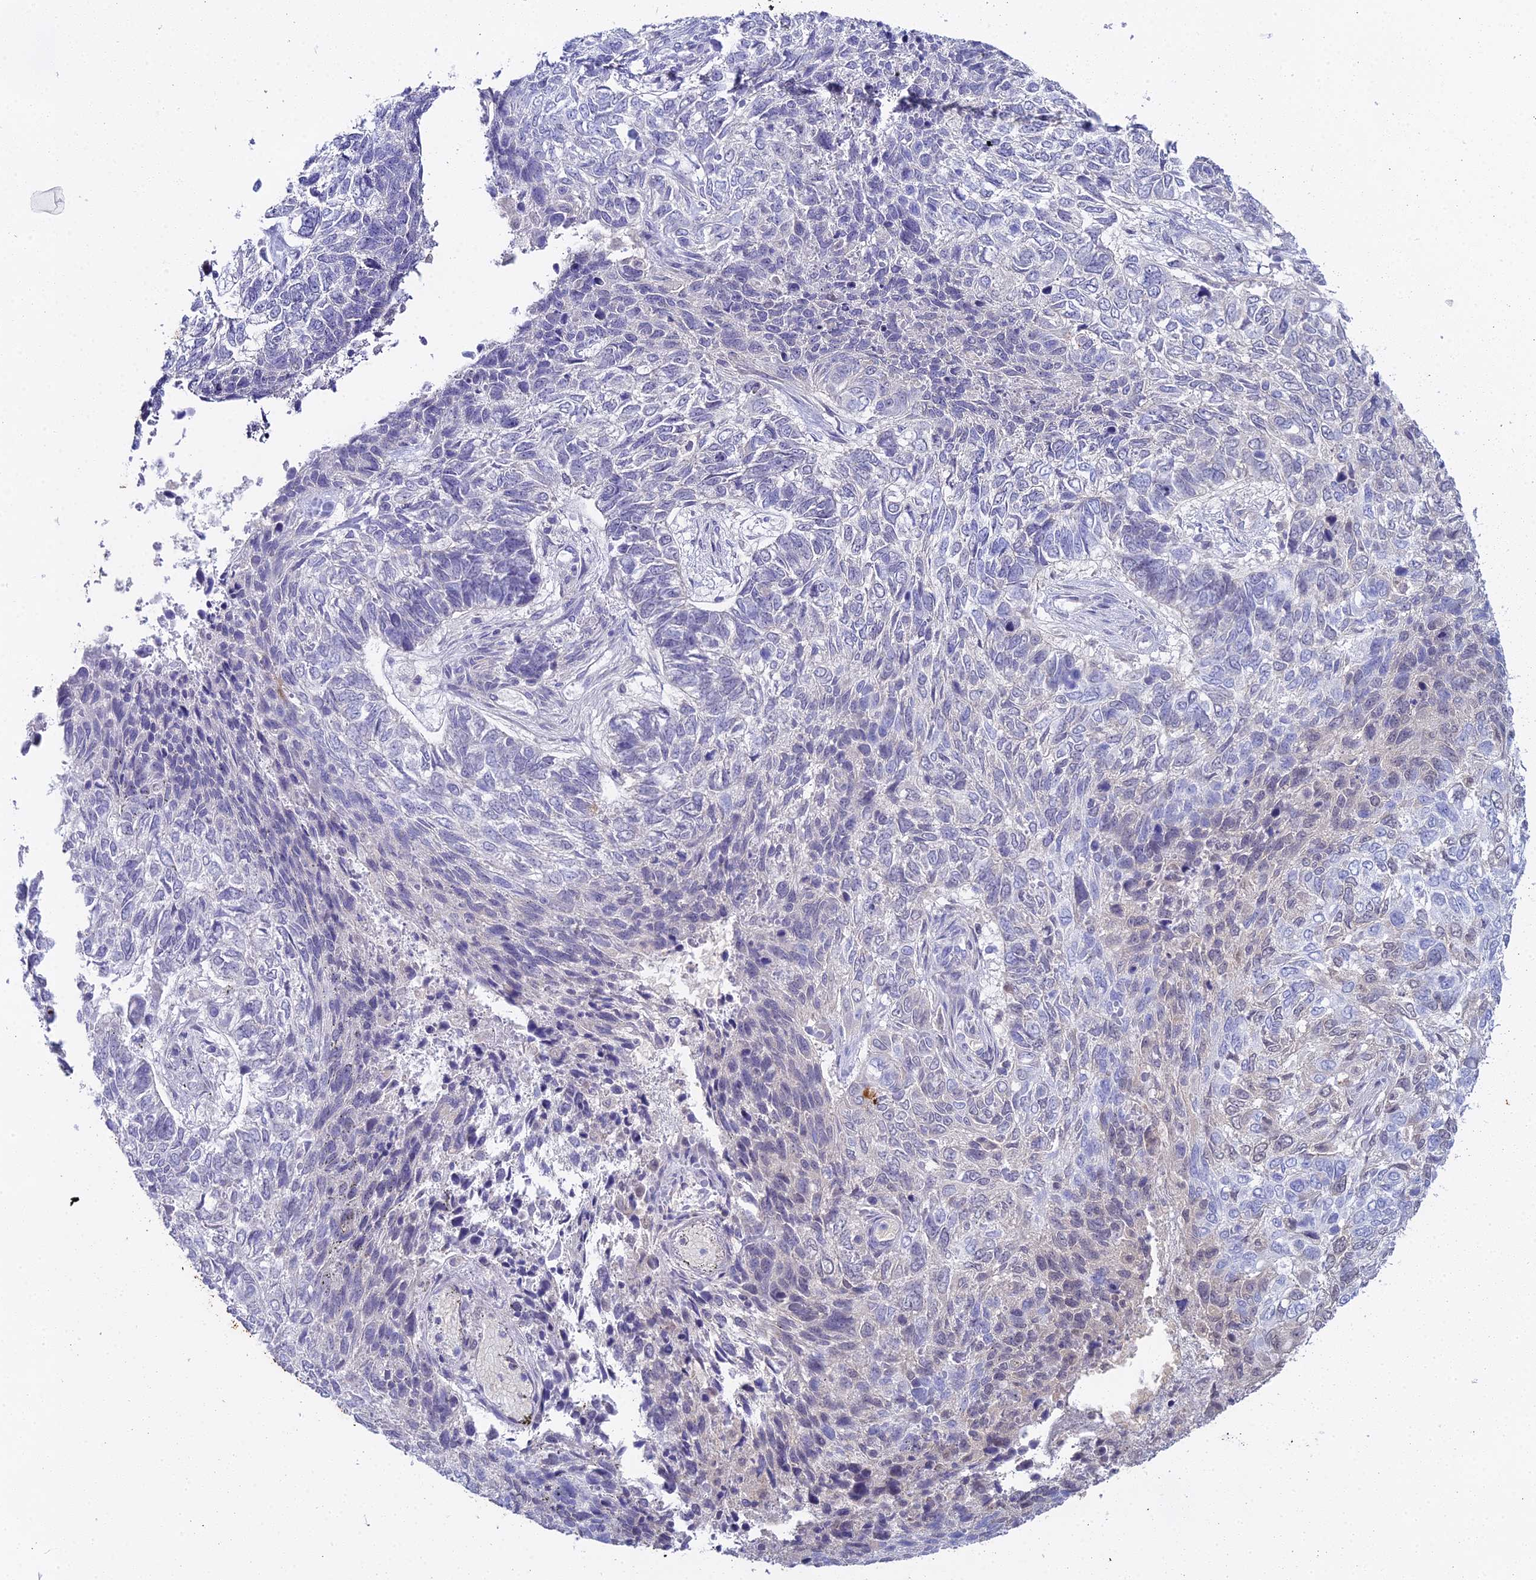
{"staining": {"intensity": "negative", "quantity": "none", "location": "none"}, "tissue": "skin cancer", "cell_type": "Tumor cells", "image_type": "cancer", "snomed": [{"axis": "morphology", "description": "Basal cell carcinoma"}, {"axis": "topography", "description": "Skin"}], "caption": "DAB immunohistochemical staining of basal cell carcinoma (skin) demonstrates no significant positivity in tumor cells.", "gene": "S100A7", "patient": {"sex": "female", "age": 65}}